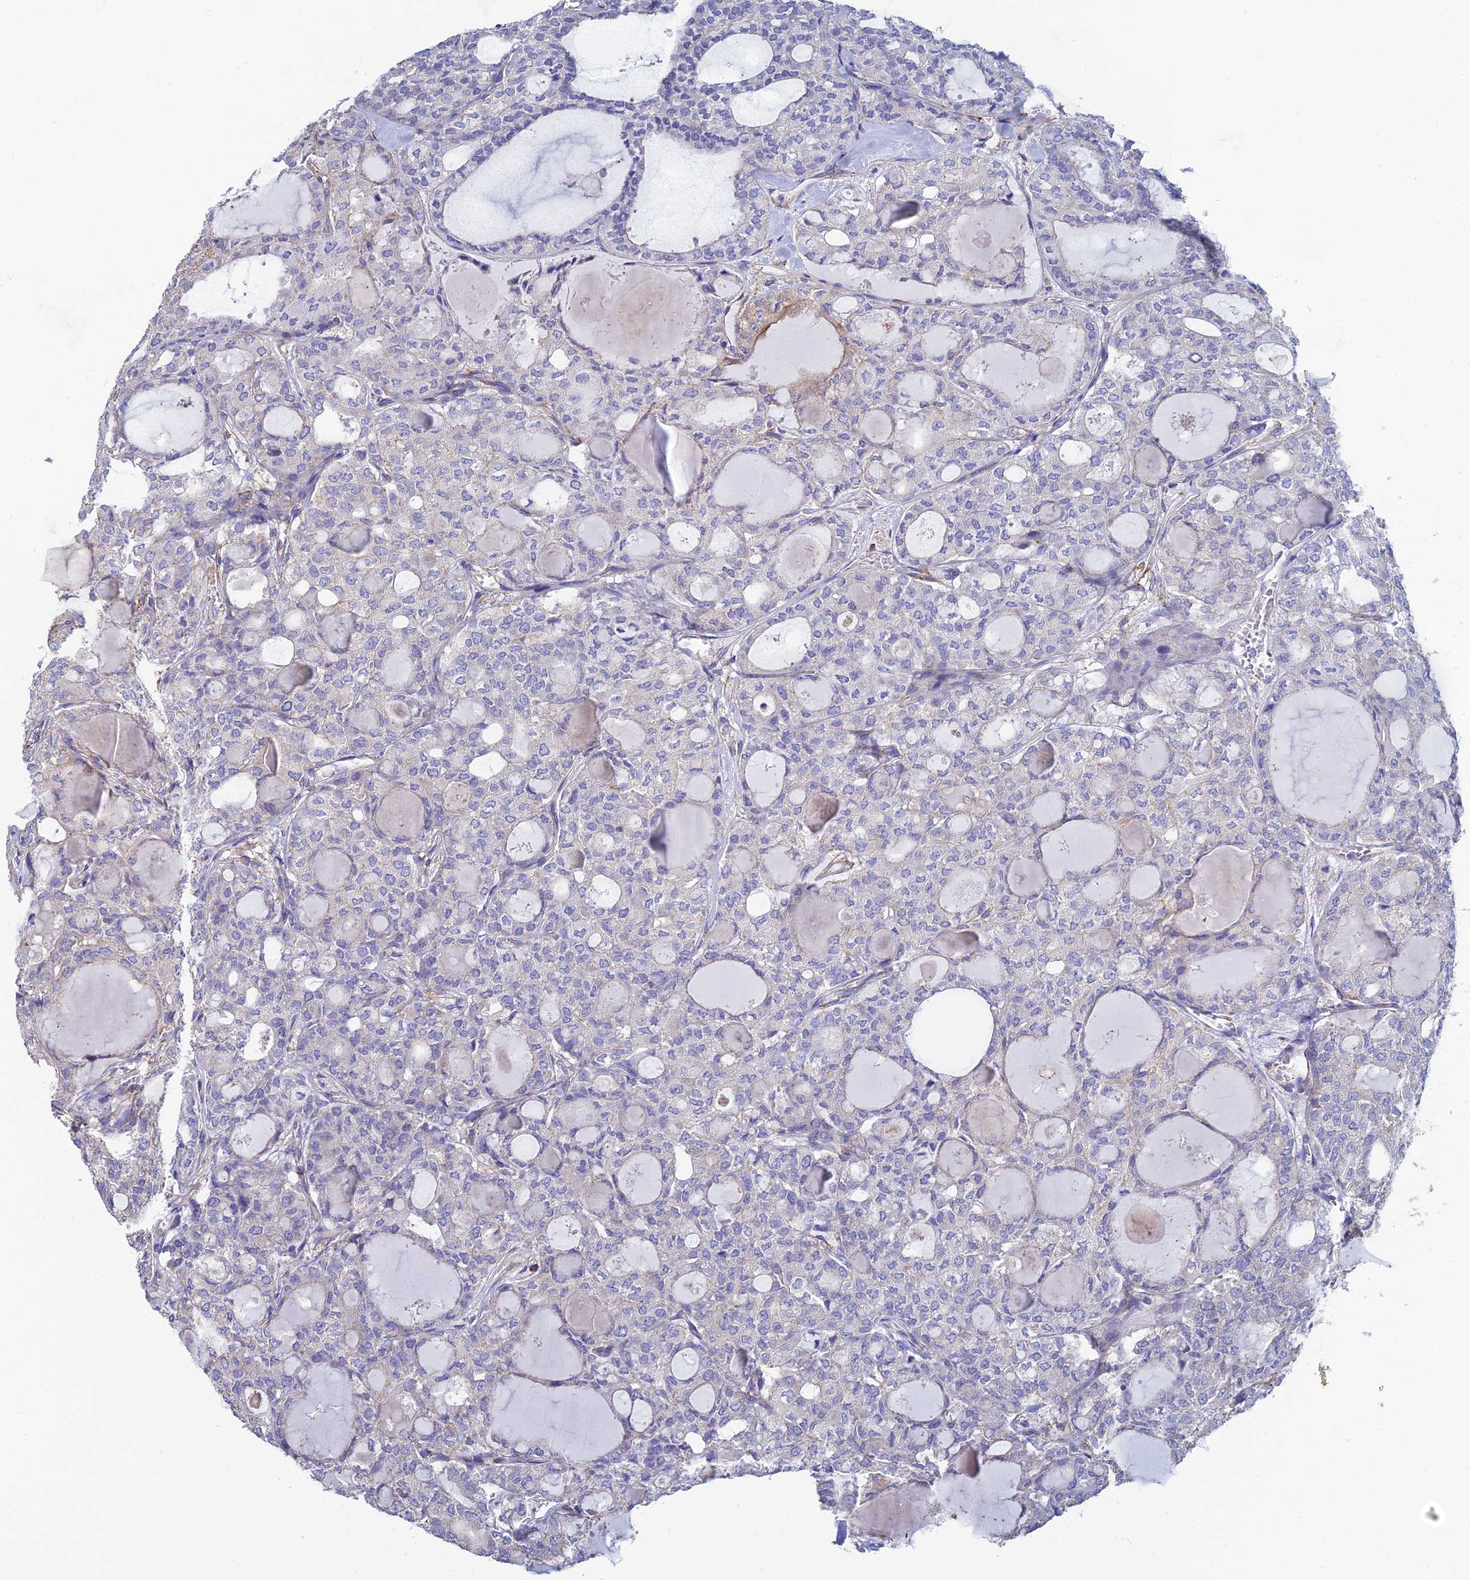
{"staining": {"intensity": "negative", "quantity": "none", "location": "none"}, "tissue": "thyroid cancer", "cell_type": "Tumor cells", "image_type": "cancer", "snomed": [{"axis": "morphology", "description": "Follicular adenoma carcinoma, NOS"}, {"axis": "topography", "description": "Thyroid gland"}], "caption": "This photomicrograph is of thyroid follicular adenoma carcinoma stained with immunohistochemistry (IHC) to label a protein in brown with the nuclei are counter-stained blue. There is no positivity in tumor cells.", "gene": "PCDHA5", "patient": {"sex": "male", "age": 75}}